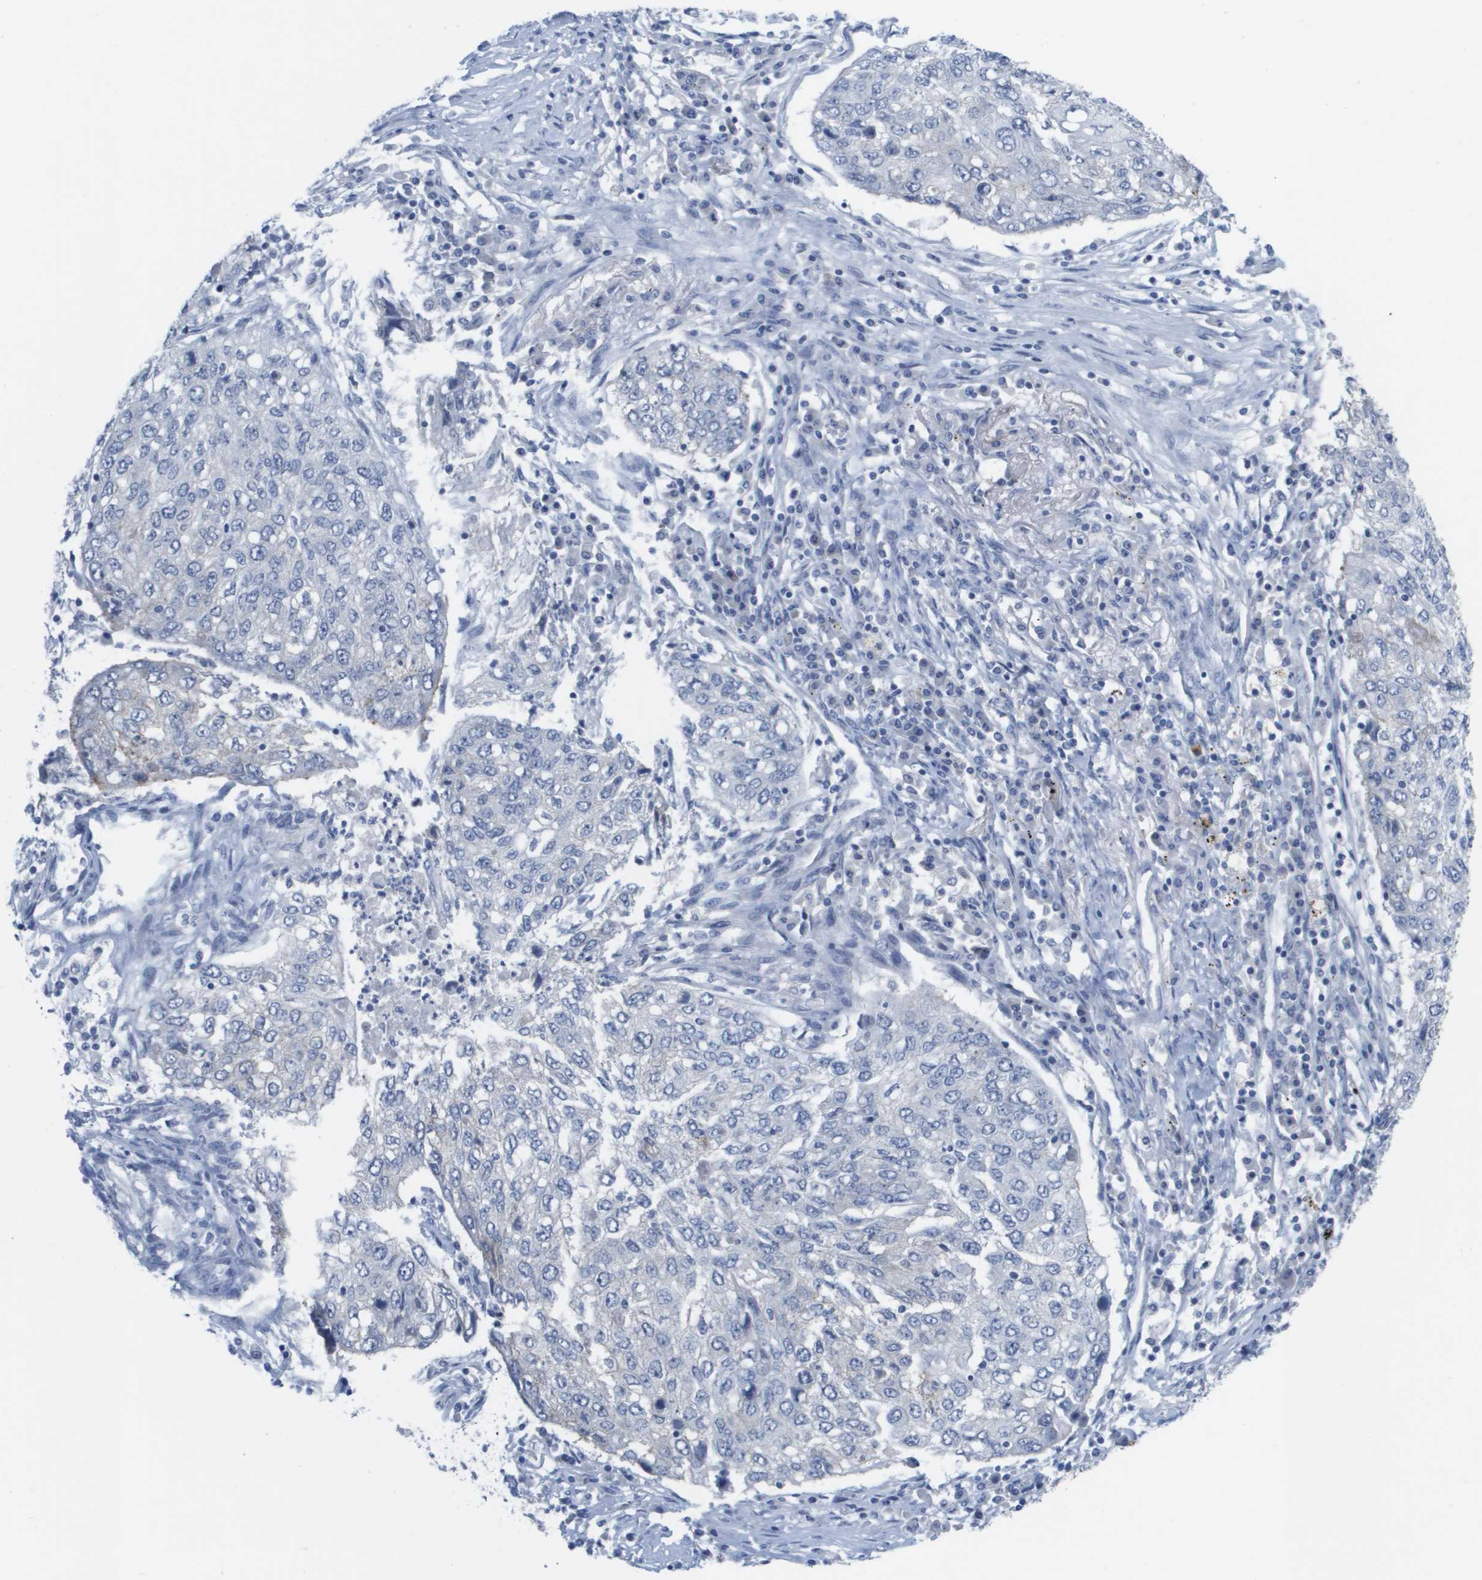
{"staining": {"intensity": "negative", "quantity": "none", "location": "none"}, "tissue": "lung cancer", "cell_type": "Tumor cells", "image_type": "cancer", "snomed": [{"axis": "morphology", "description": "Squamous cell carcinoma, NOS"}, {"axis": "topography", "description": "Lung"}], "caption": "This is an IHC micrograph of lung cancer. There is no staining in tumor cells.", "gene": "PDE4A", "patient": {"sex": "female", "age": 63}}